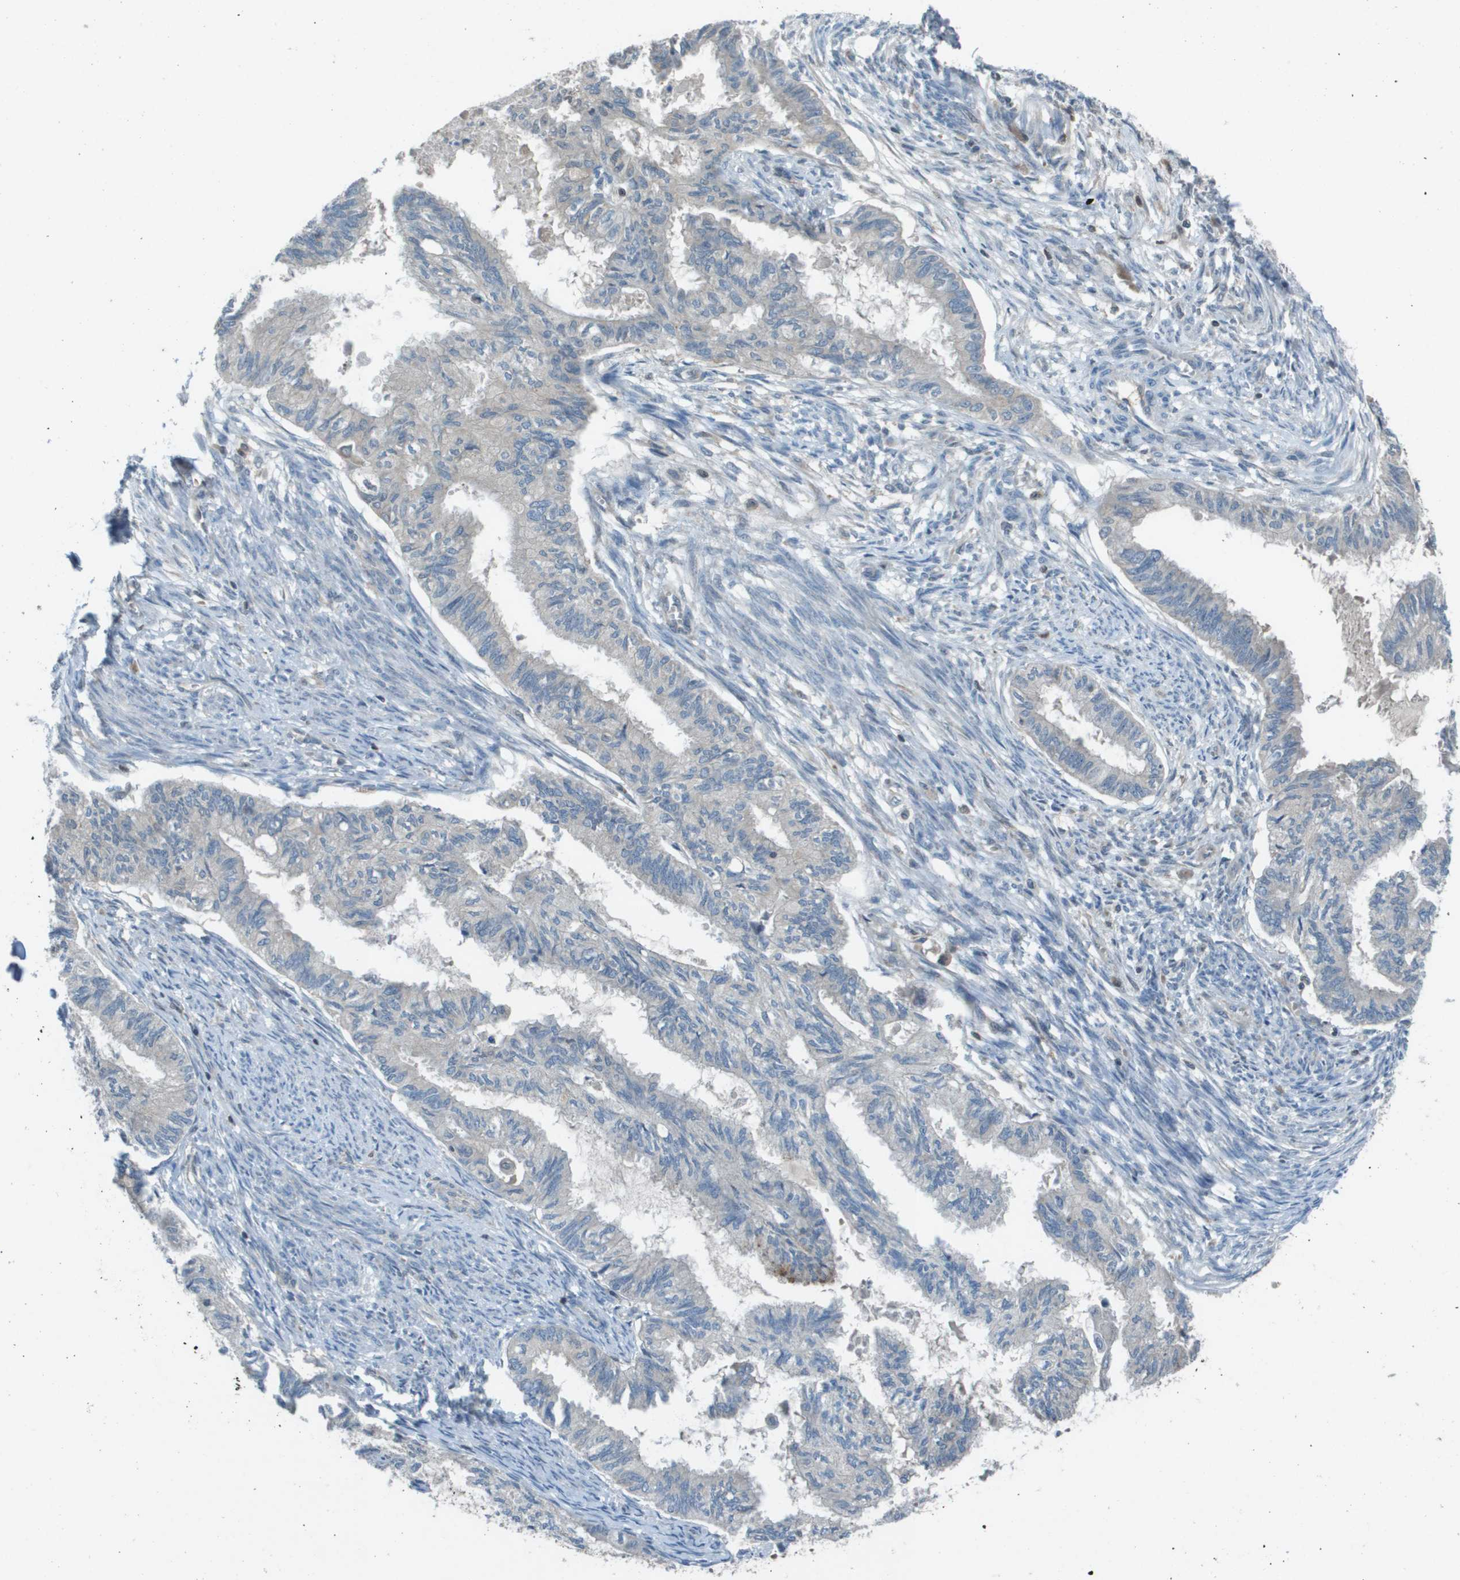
{"staining": {"intensity": "weak", "quantity": "<25%", "location": "cytoplasmic/membranous"}, "tissue": "cervical cancer", "cell_type": "Tumor cells", "image_type": "cancer", "snomed": [{"axis": "morphology", "description": "Normal tissue, NOS"}, {"axis": "morphology", "description": "Adenocarcinoma, NOS"}, {"axis": "topography", "description": "Cervix"}, {"axis": "topography", "description": "Endometrium"}], "caption": "Adenocarcinoma (cervical) was stained to show a protein in brown. There is no significant positivity in tumor cells.", "gene": "CAMK4", "patient": {"sex": "female", "age": 86}}